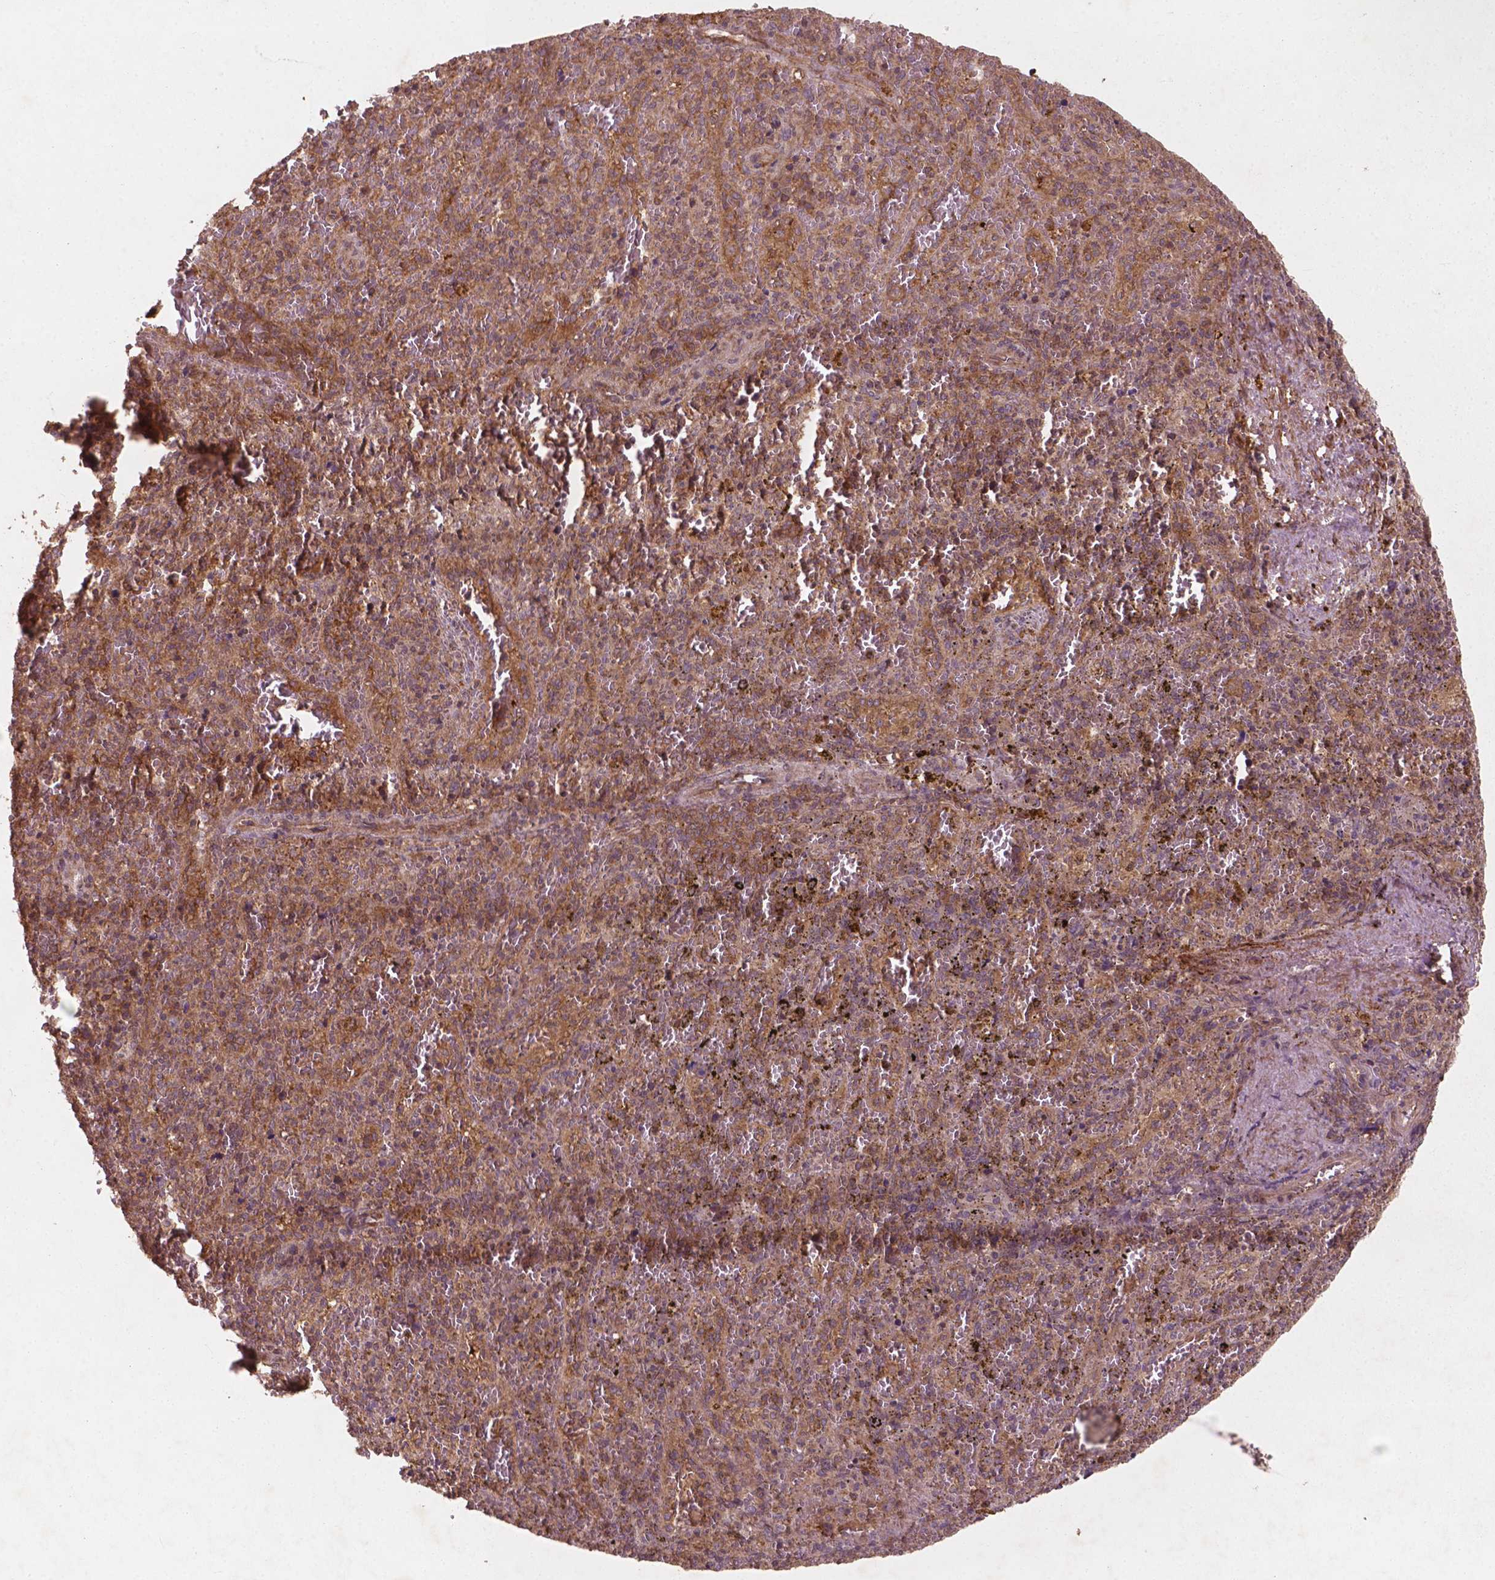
{"staining": {"intensity": "weak", "quantity": ">75%", "location": "cytoplasmic/membranous"}, "tissue": "spleen", "cell_type": "Cells in red pulp", "image_type": "normal", "snomed": [{"axis": "morphology", "description": "Normal tissue, NOS"}, {"axis": "topography", "description": "Spleen"}], "caption": "The photomicrograph shows staining of benign spleen, revealing weak cytoplasmic/membranous protein staining (brown color) within cells in red pulp. Using DAB (brown) and hematoxylin (blue) stains, captured at high magnification using brightfield microscopy.", "gene": "CYFIP1", "patient": {"sex": "female", "age": 50}}